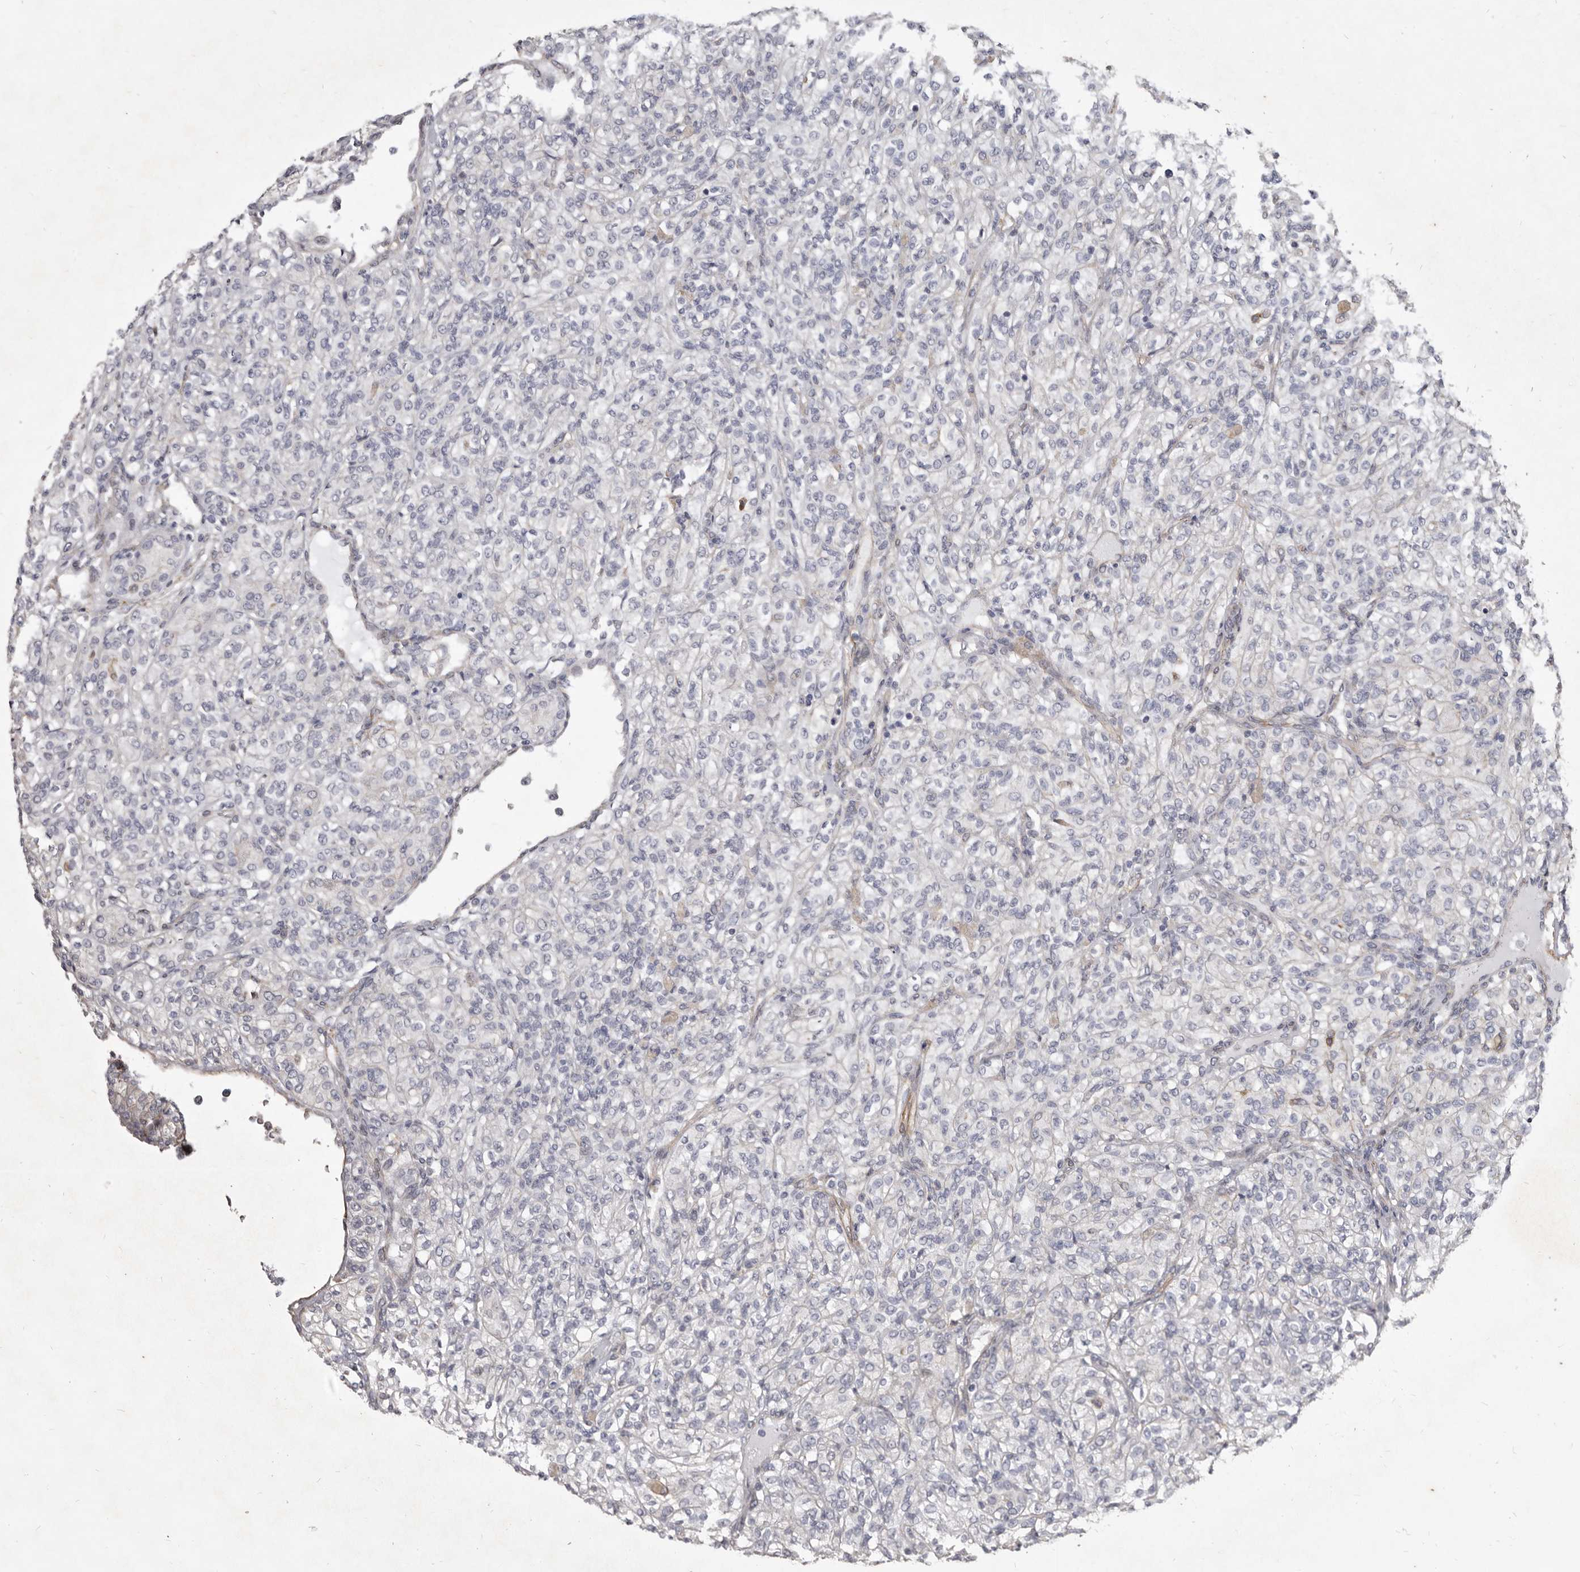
{"staining": {"intensity": "negative", "quantity": "none", "location": "none"}, "tissue": "renal cancer", "cell_type": "Tumor cells", "image_type": "cancer", "snomed": [{"axis": "morphology", "description": "Adenocarcinoma, NOS"}, {"axis": "topography", "description": "Kidney"}], "caption": "The micrograph exhibits no significant expression in tumor cells of renal cancer (adenocarcinoma).", "gene": "P2RX6", "patient": {"sex": "male", "age": 77}}